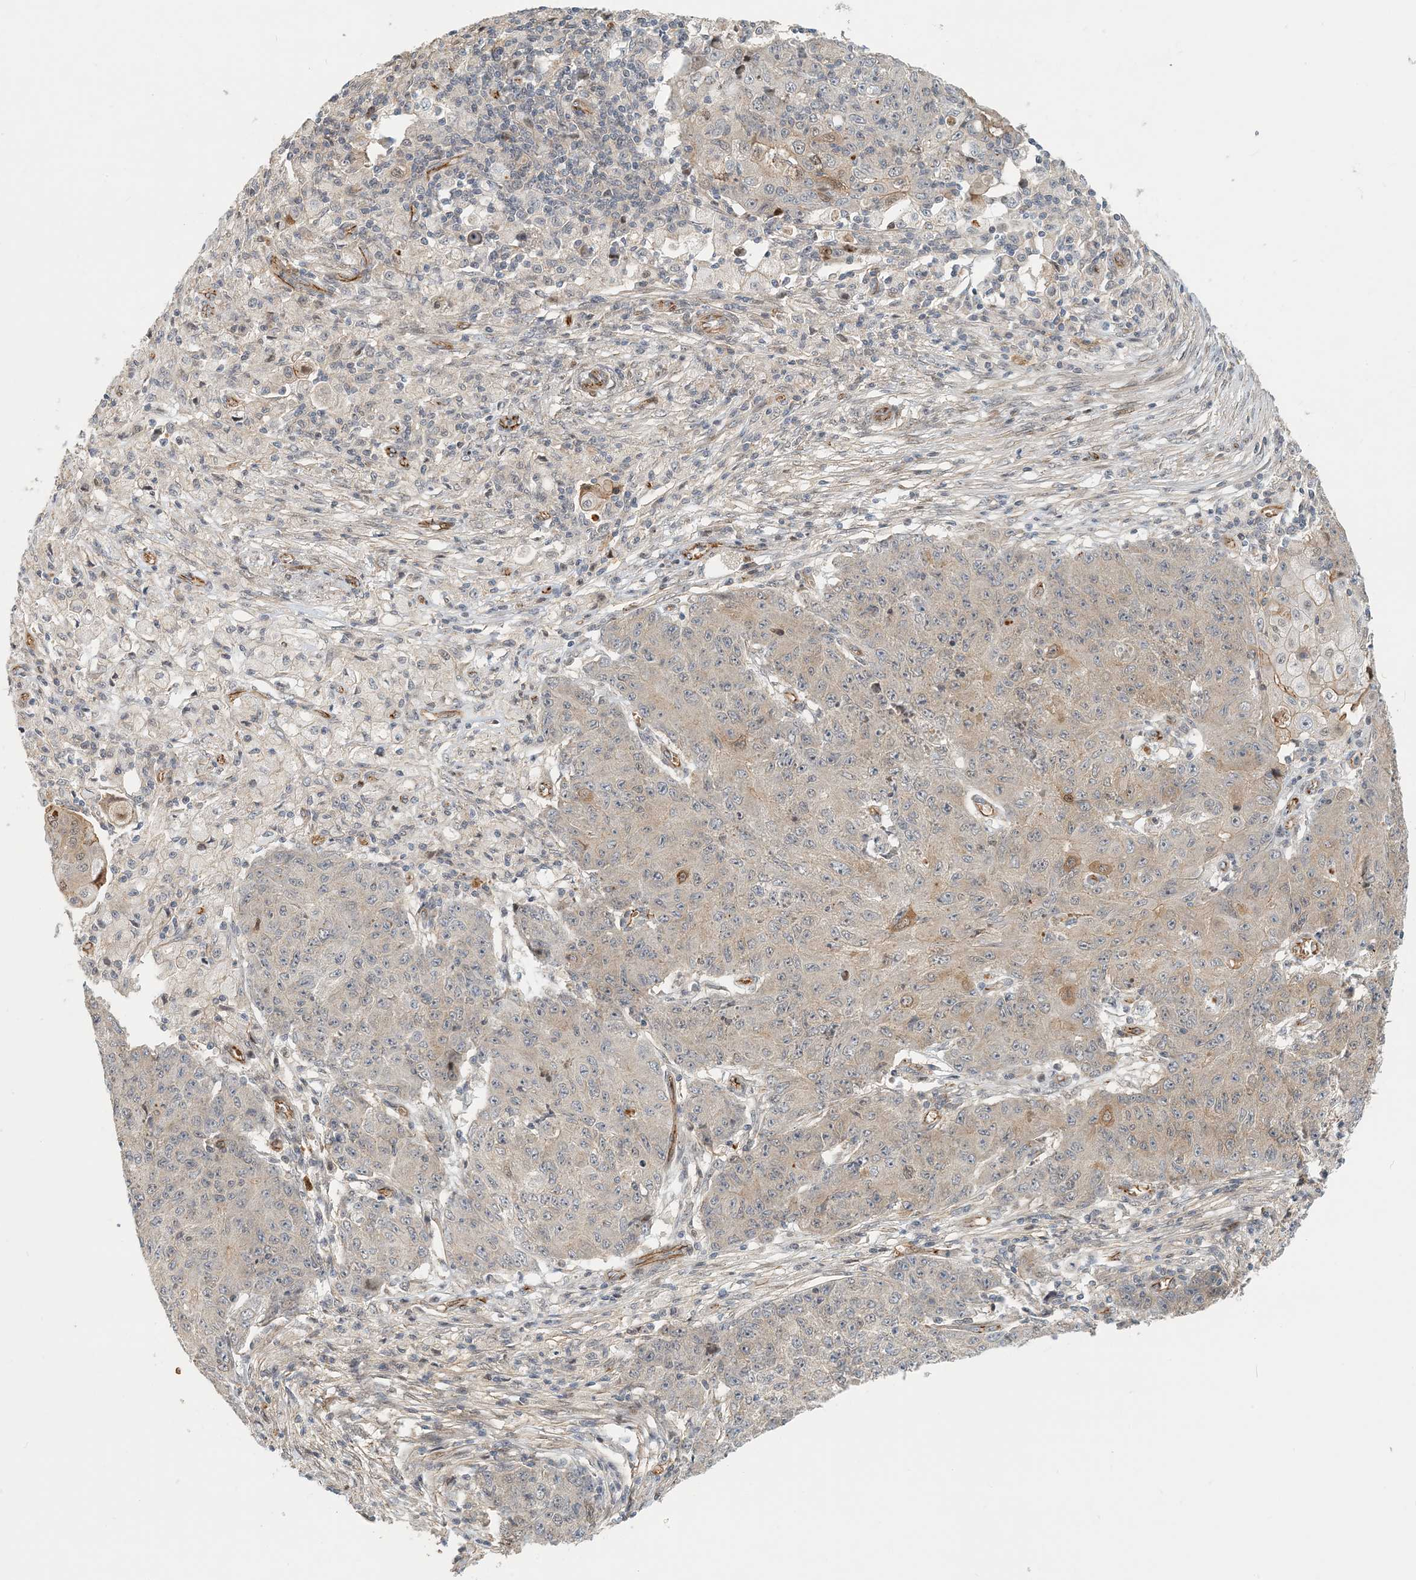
{"staining": {"intensity": "moderate", "quantity": "<25%", "location": "cytoplasmic/membranous"}, "tissue": "ovarian cancer", "cell_type": "Tumor cells", "image_type": "cancer", "snomed": [{"axis": "morphology", "description": "Carcinoma, endometroid"}, {"axis": "topography", "description": "Ovary"}], "caption": "An immunohistochemistry photomicrograph of tumor tissue is shown. Protein staining in brown highlights moderate cytoplasmic/membranous positivity in ovarian endometroid carcinoma within tumor cells.", "gene": "MAPKBP1", "patient": {"sex": "female", "age": 42}}